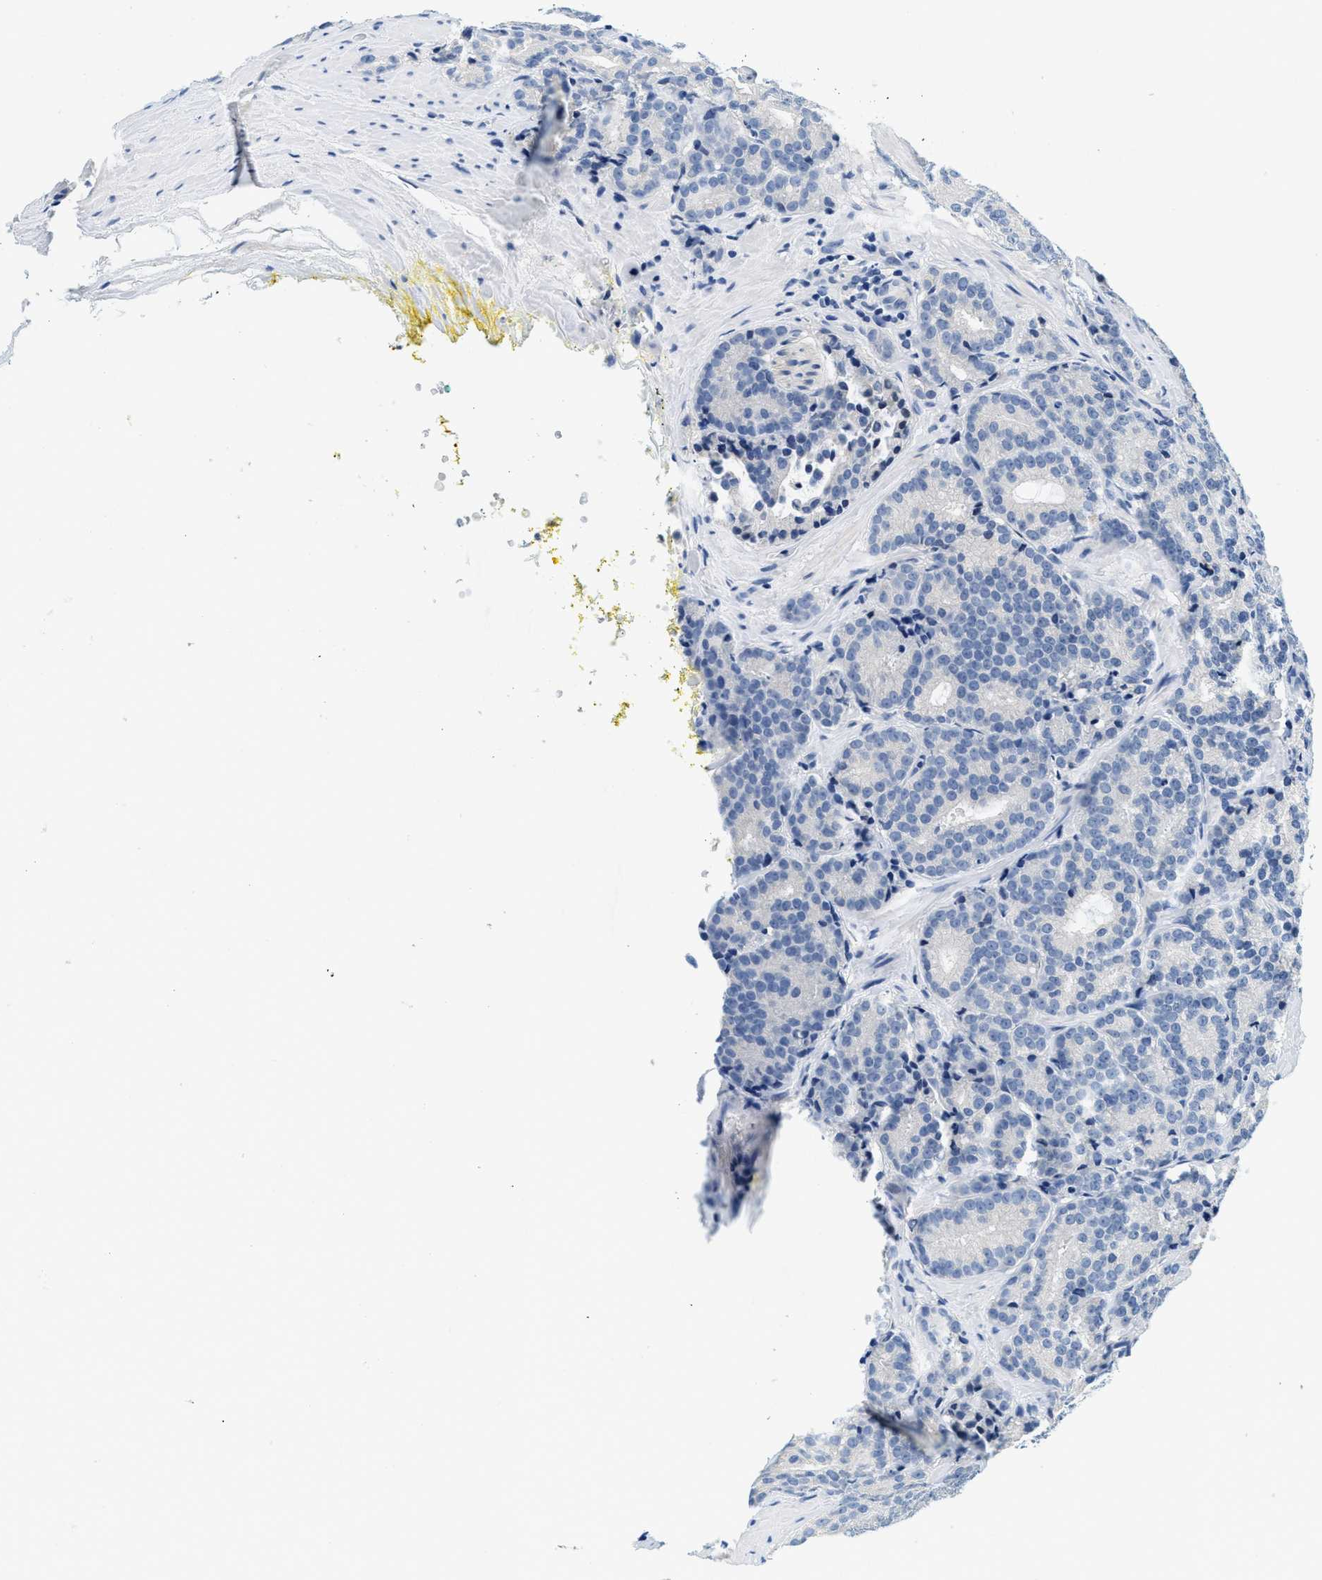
{"staining": {"intensity": "negative", "quantity": "none", "location": "none"}, "tissue": "prostate cancer", "cell_type": "Tumor cells", "image_type": "cancer", "snomed": [{"axis": "morphology", "description": "Adenocarcinoma, High grade"}, {"axis": "topography", "description": "Prostate"}], "caption": "This is an immunohistochemistry (IHC) histopathology image of human prostate adenocarcinoma (high-grade). There is no staining in tumor cells.", "gene": "GSTM3", "patient": {"sex": "male", "age": 61}}